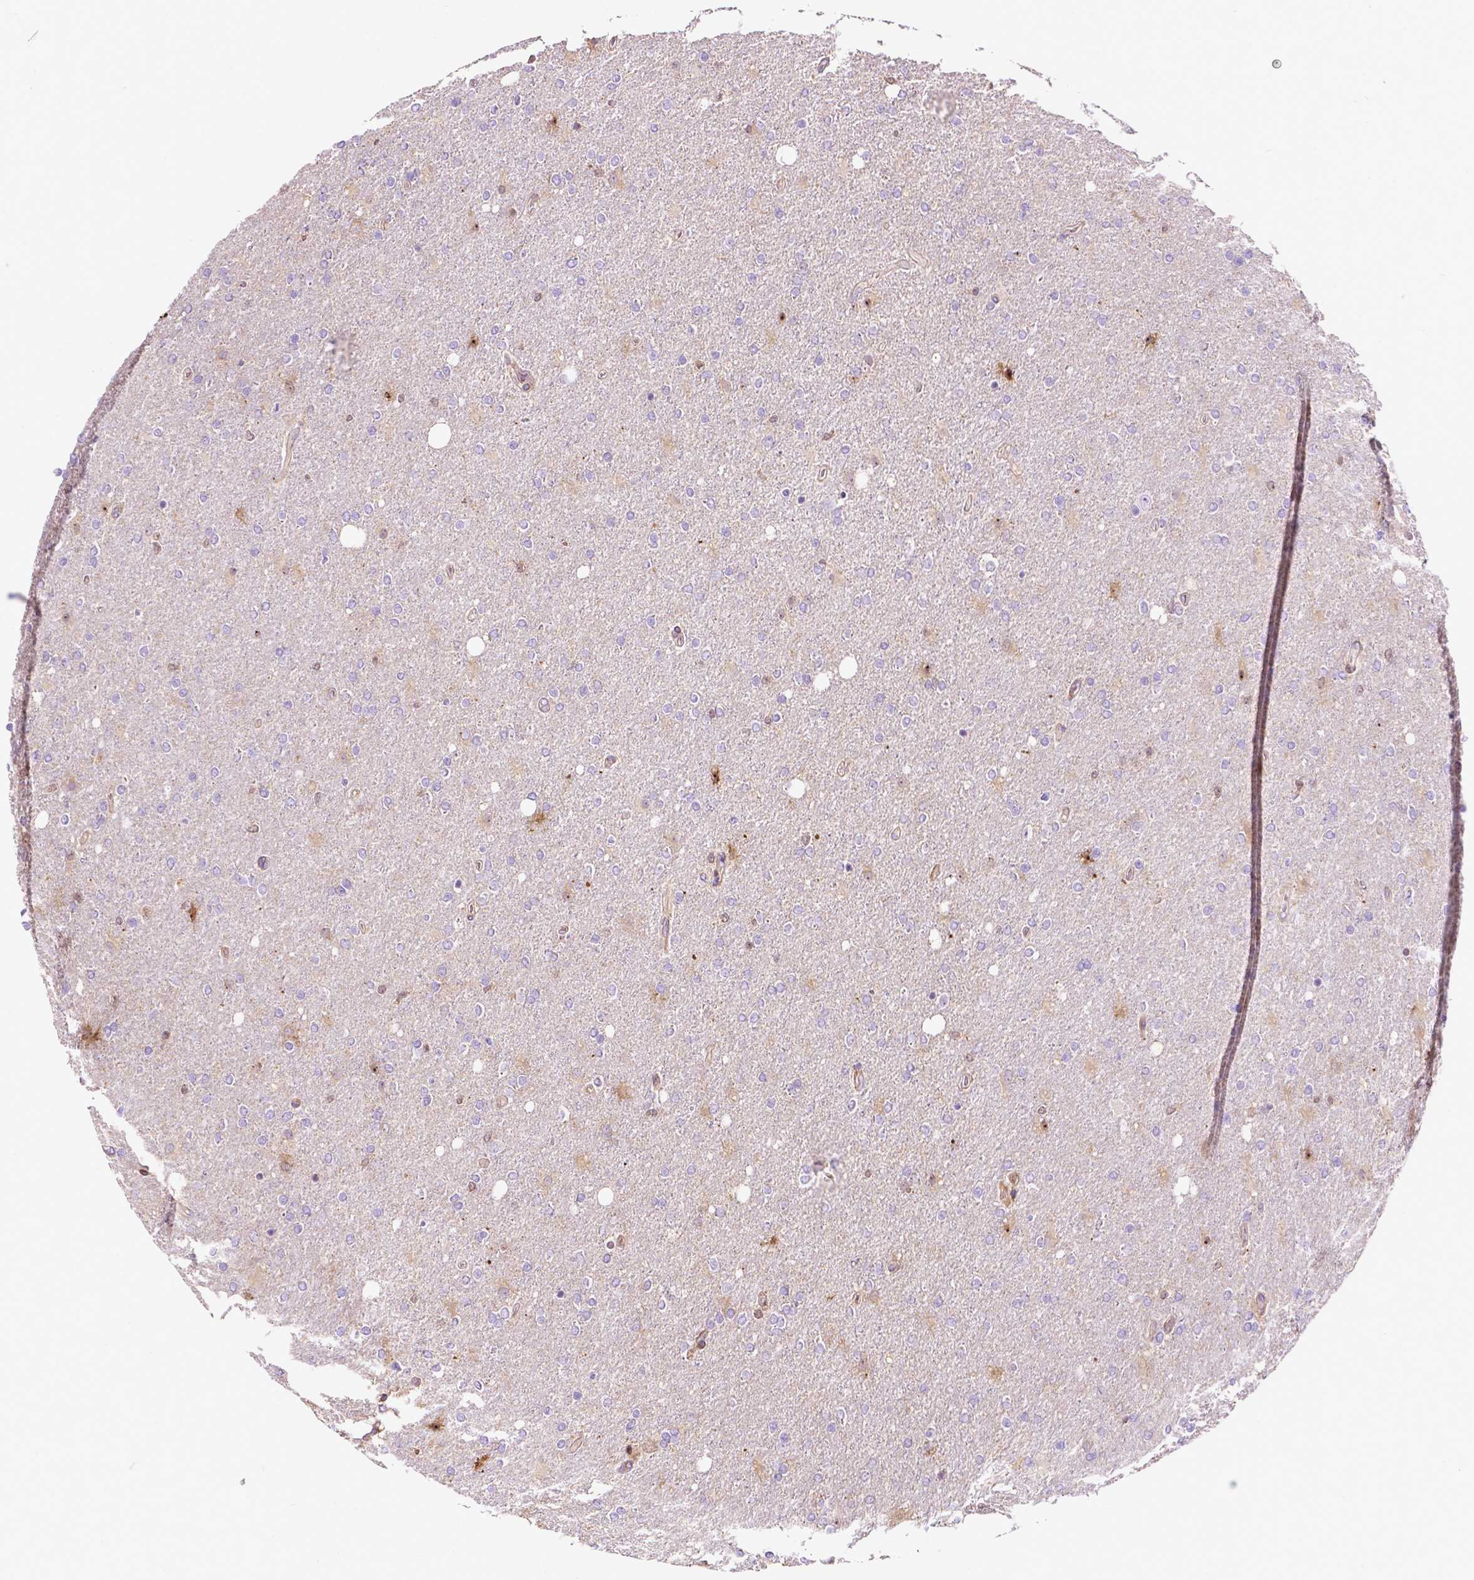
{"staining": {"intensity": "negative", "quantity": "none", "location": "none"}, "tissue": "glioma", "cell_type": "Tumor cells", "image_type": "cancer", "snomed": [{"axis": "morphology", "description": "Glioma, malignant, High grade"}, {"axis": "topography", "description": "Cerebral cortex"}], "caption": "High power microscopy photomicrograph of an immunohistochemistry micrograph of high-grade glioma (malignant), revealing no significant staining in tumor cells.", "gene": "DCN", "patient": {"sex": "male", "age": 70}}